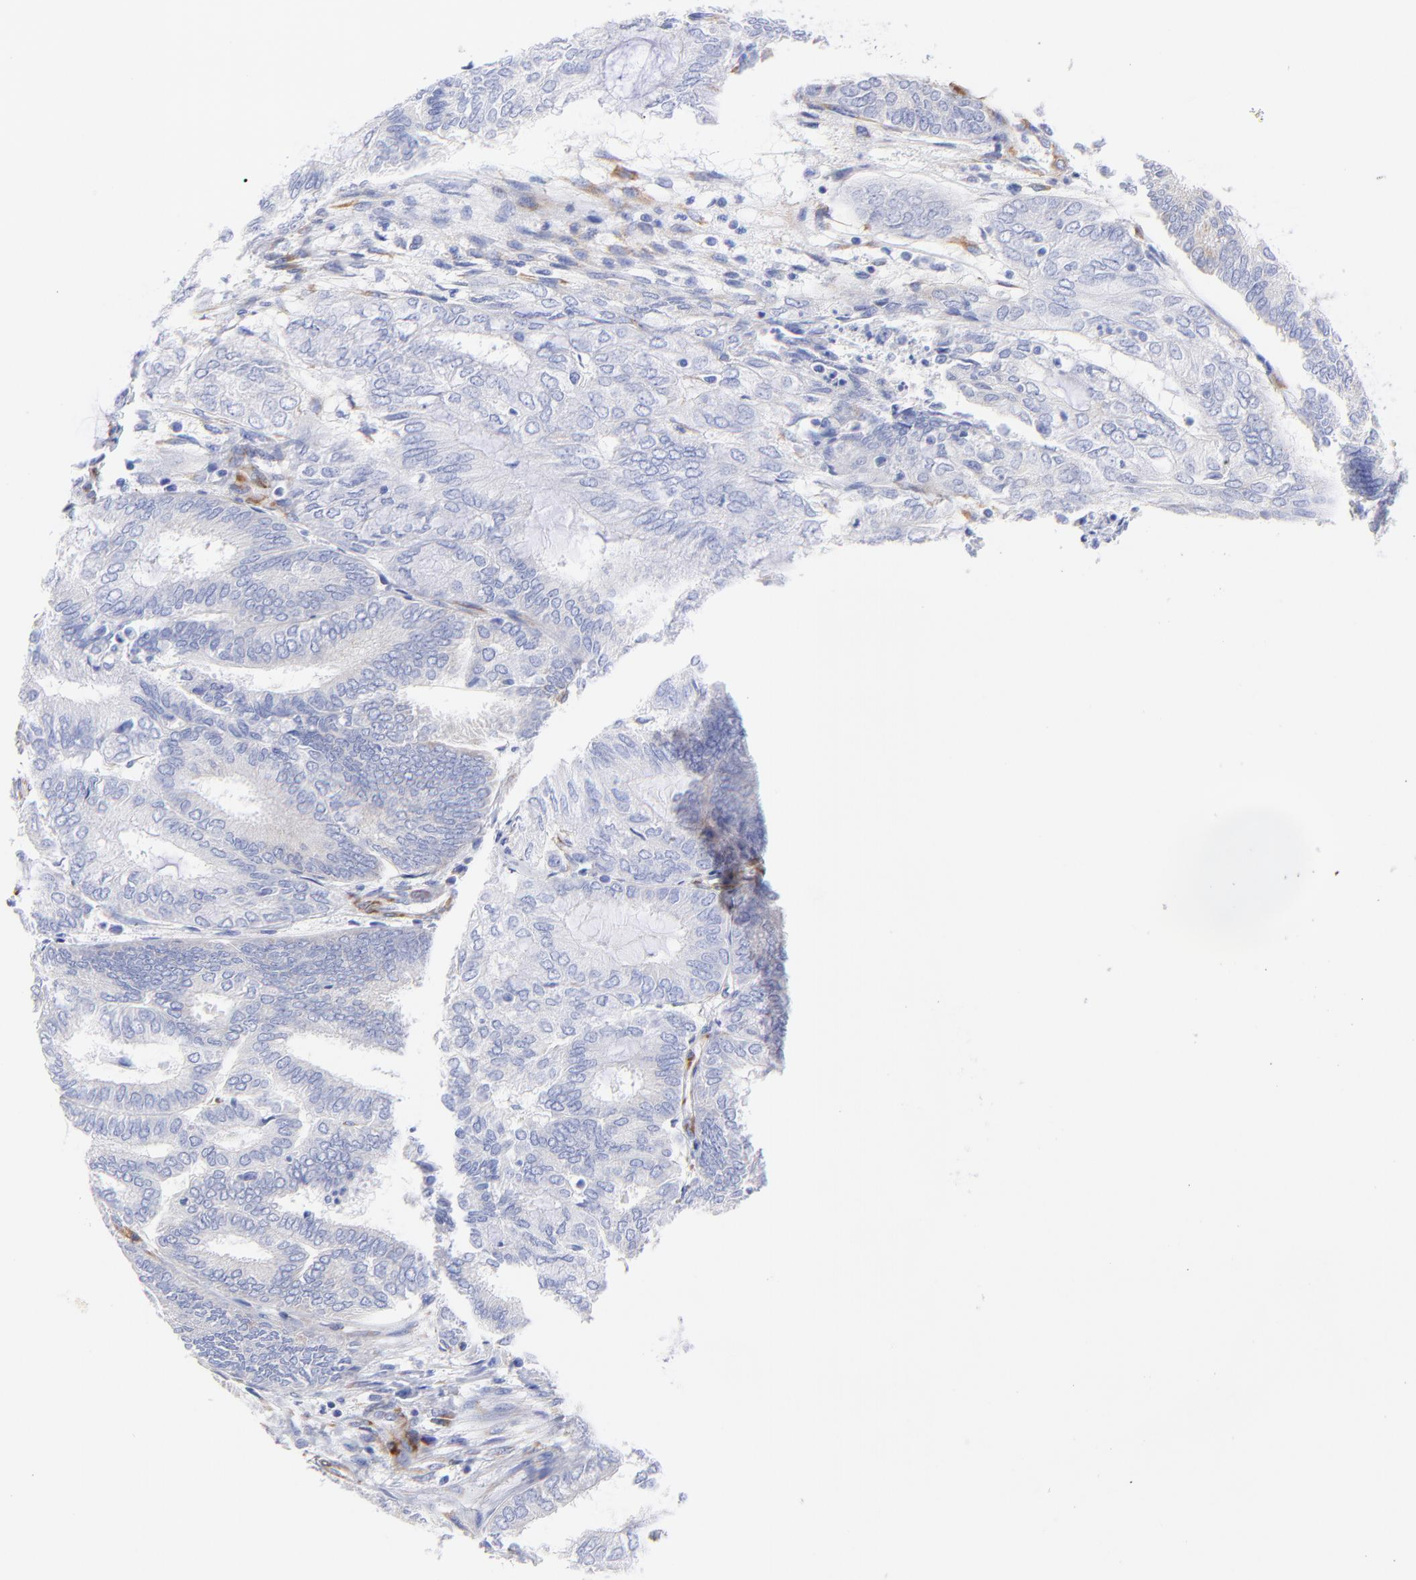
{"staining": {"intensity": "negative", "quantity": "none", "location": "none"}, "tissue": "endometrial cancer", "cell_type": "Tumor cells", "image_type": "cancer", "snomed": [{"axis": "morphology", "description": "Adenocarcinoma, NOS"}, {"axis": "topography", "description": "Endometrium"}], "caption": "Human adenocarcinoma (endometrial) stained for a protein using immunohistochemistry (IHC) demonstrates no positivity in tumor cells.", "gene": "C1QTNF6", "patient": {"sex": "female", "age": 59}}